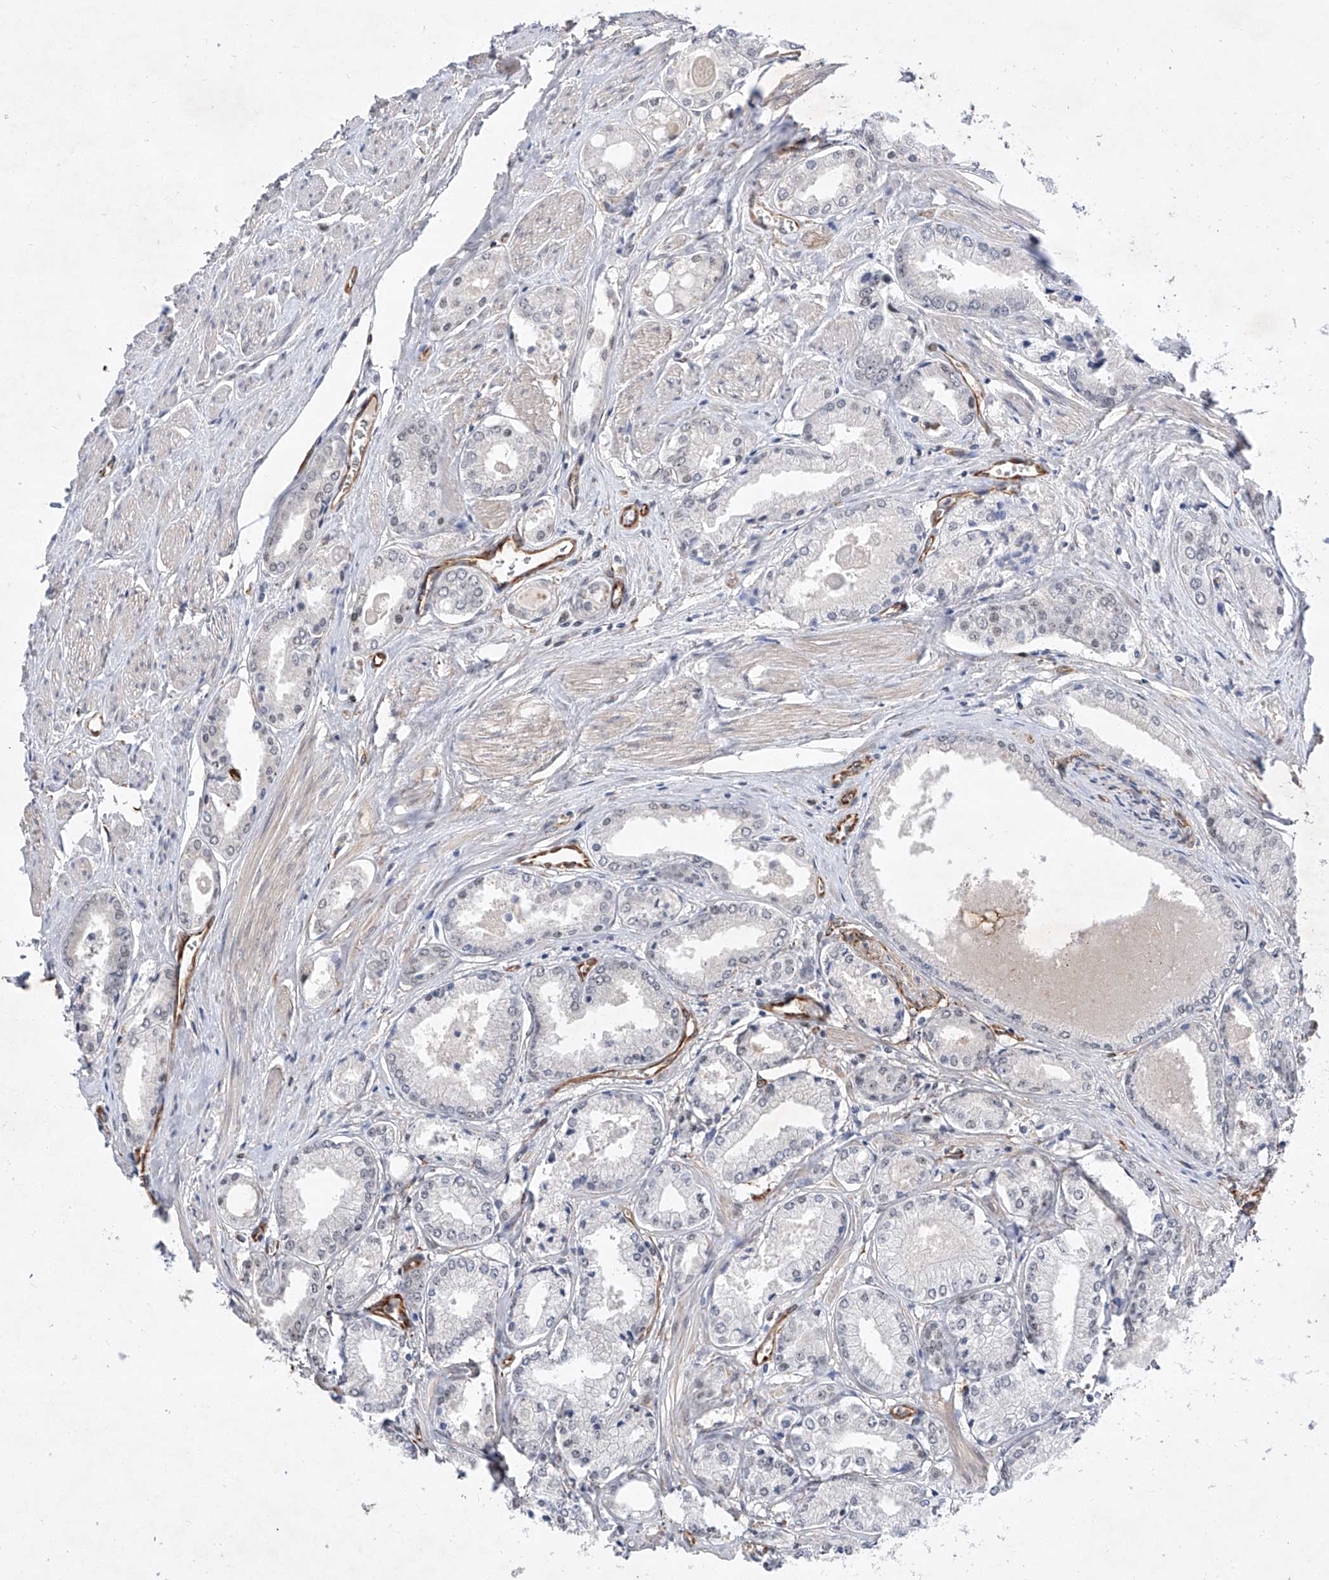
{"staining": {"intensity": "negative", "quantity": "none", "location": "none"}, "tissue": "prostate cancer", "cell_type": "Tumor cells", "image_type": "cancer", "snomed": [{"axis": "morphology", "description": "Adenocarcinoma, Low grade"}, {"axis": "topography", "description": "Prostate"}], "caption": "DAB (3,3'-diaminobenzidine) immunohistochemical staining of human adenocarcinoma (low-grade) (prostate) shows no significant expression in tumor cells.", "gene": "AMD1", "patient": {"sex": "male", "age": 60}}